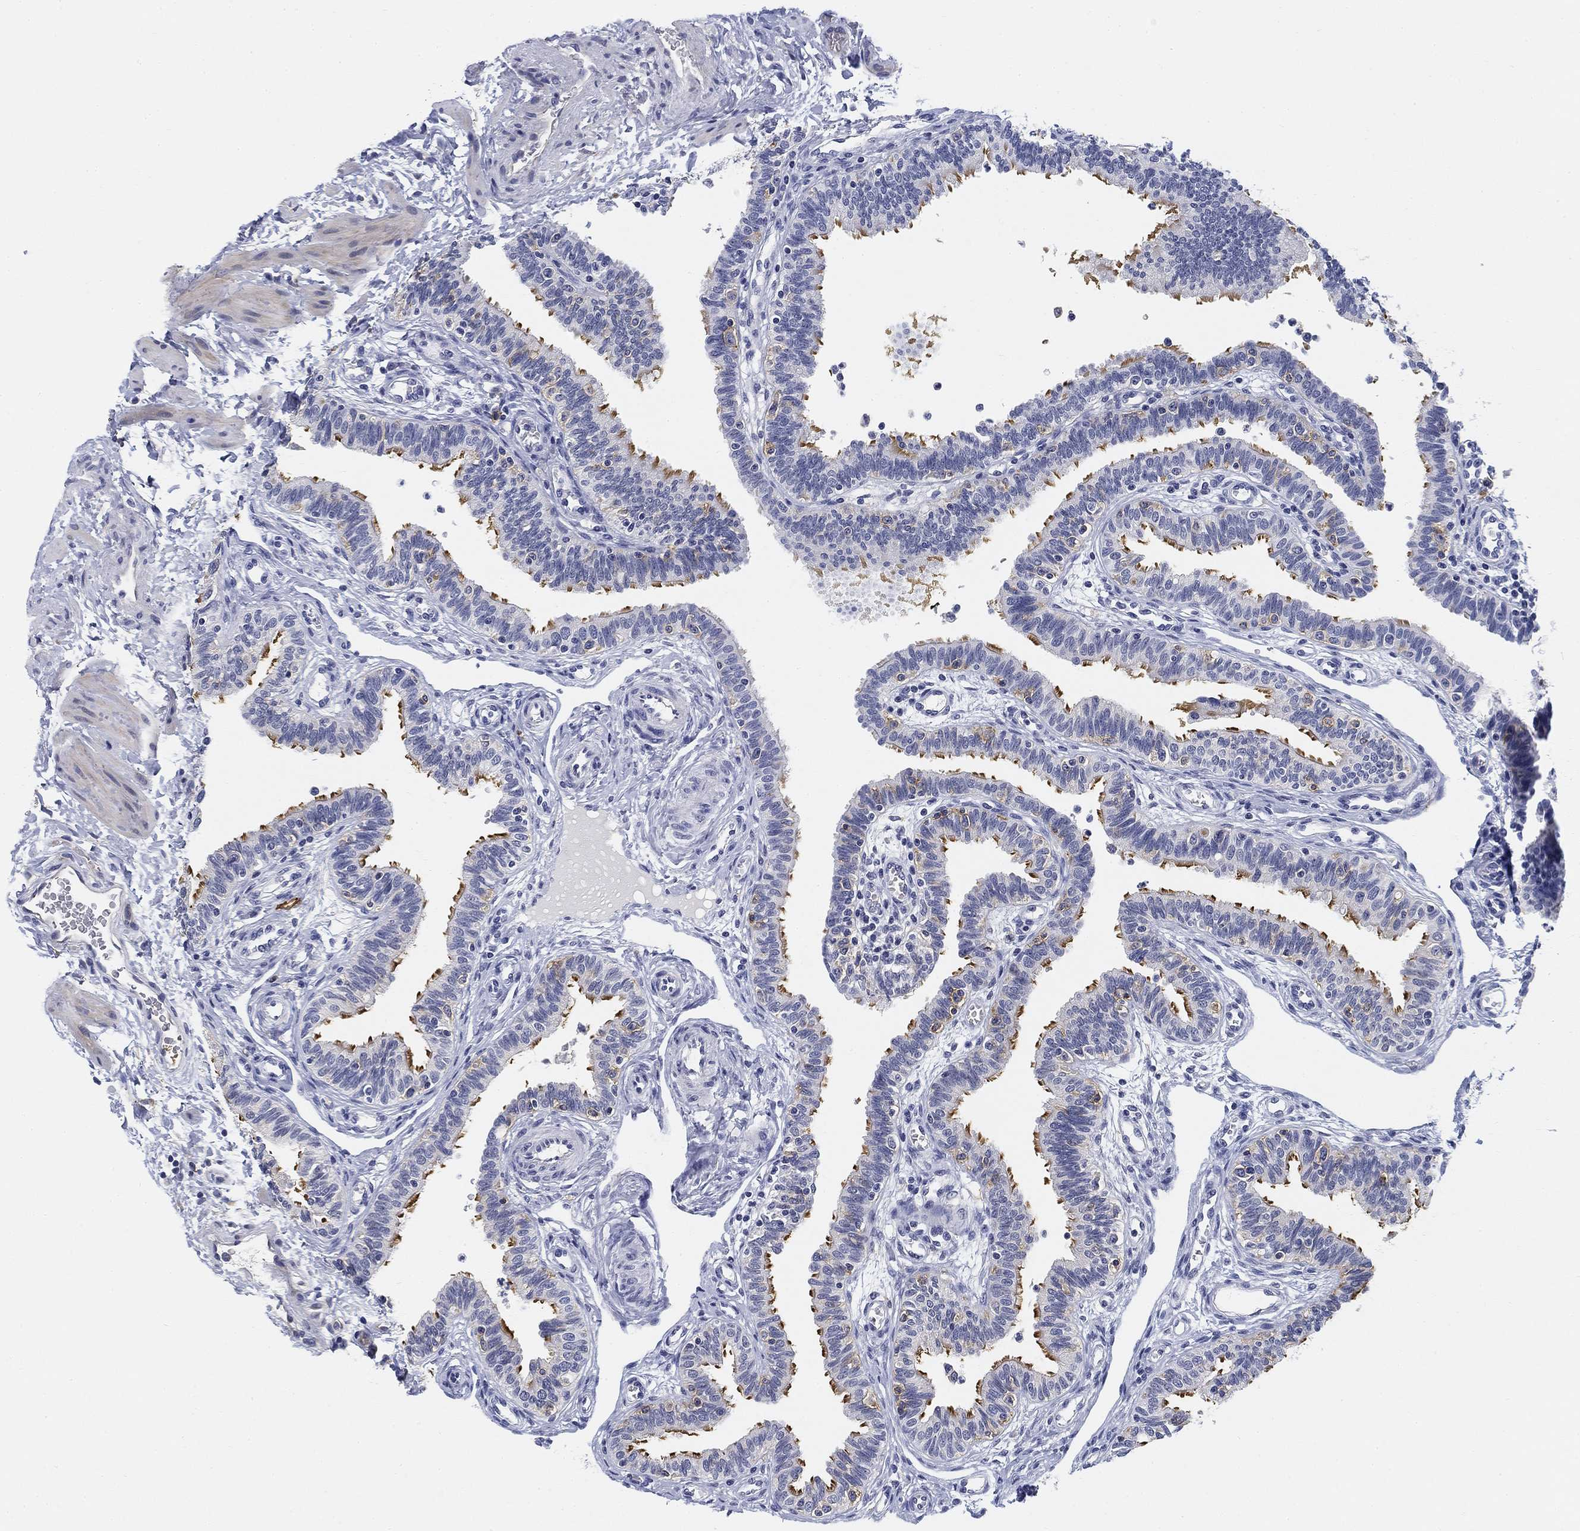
{"staining": {"intensity": "strong", "quantity": "<25%", "location": "cytoplasmic/membranous"}, "tissue": "fallopian tube", "cell_type": "Glandular cells", "image_type": "normal", "snomed": [{"axis": "morphology", "description": "Normal tissue, NOS"}, {"axis": "topography", "description": "Fallopian tube"}], "caption": "Immunohistochemical staining of unremarkable human fallopian tube reveals medium levels of strong cytoplasmic/membranous expression in about <25% of glandular cells.", "gene": "SLC2A5", "patient": {"sex": "female", "age": 36}}